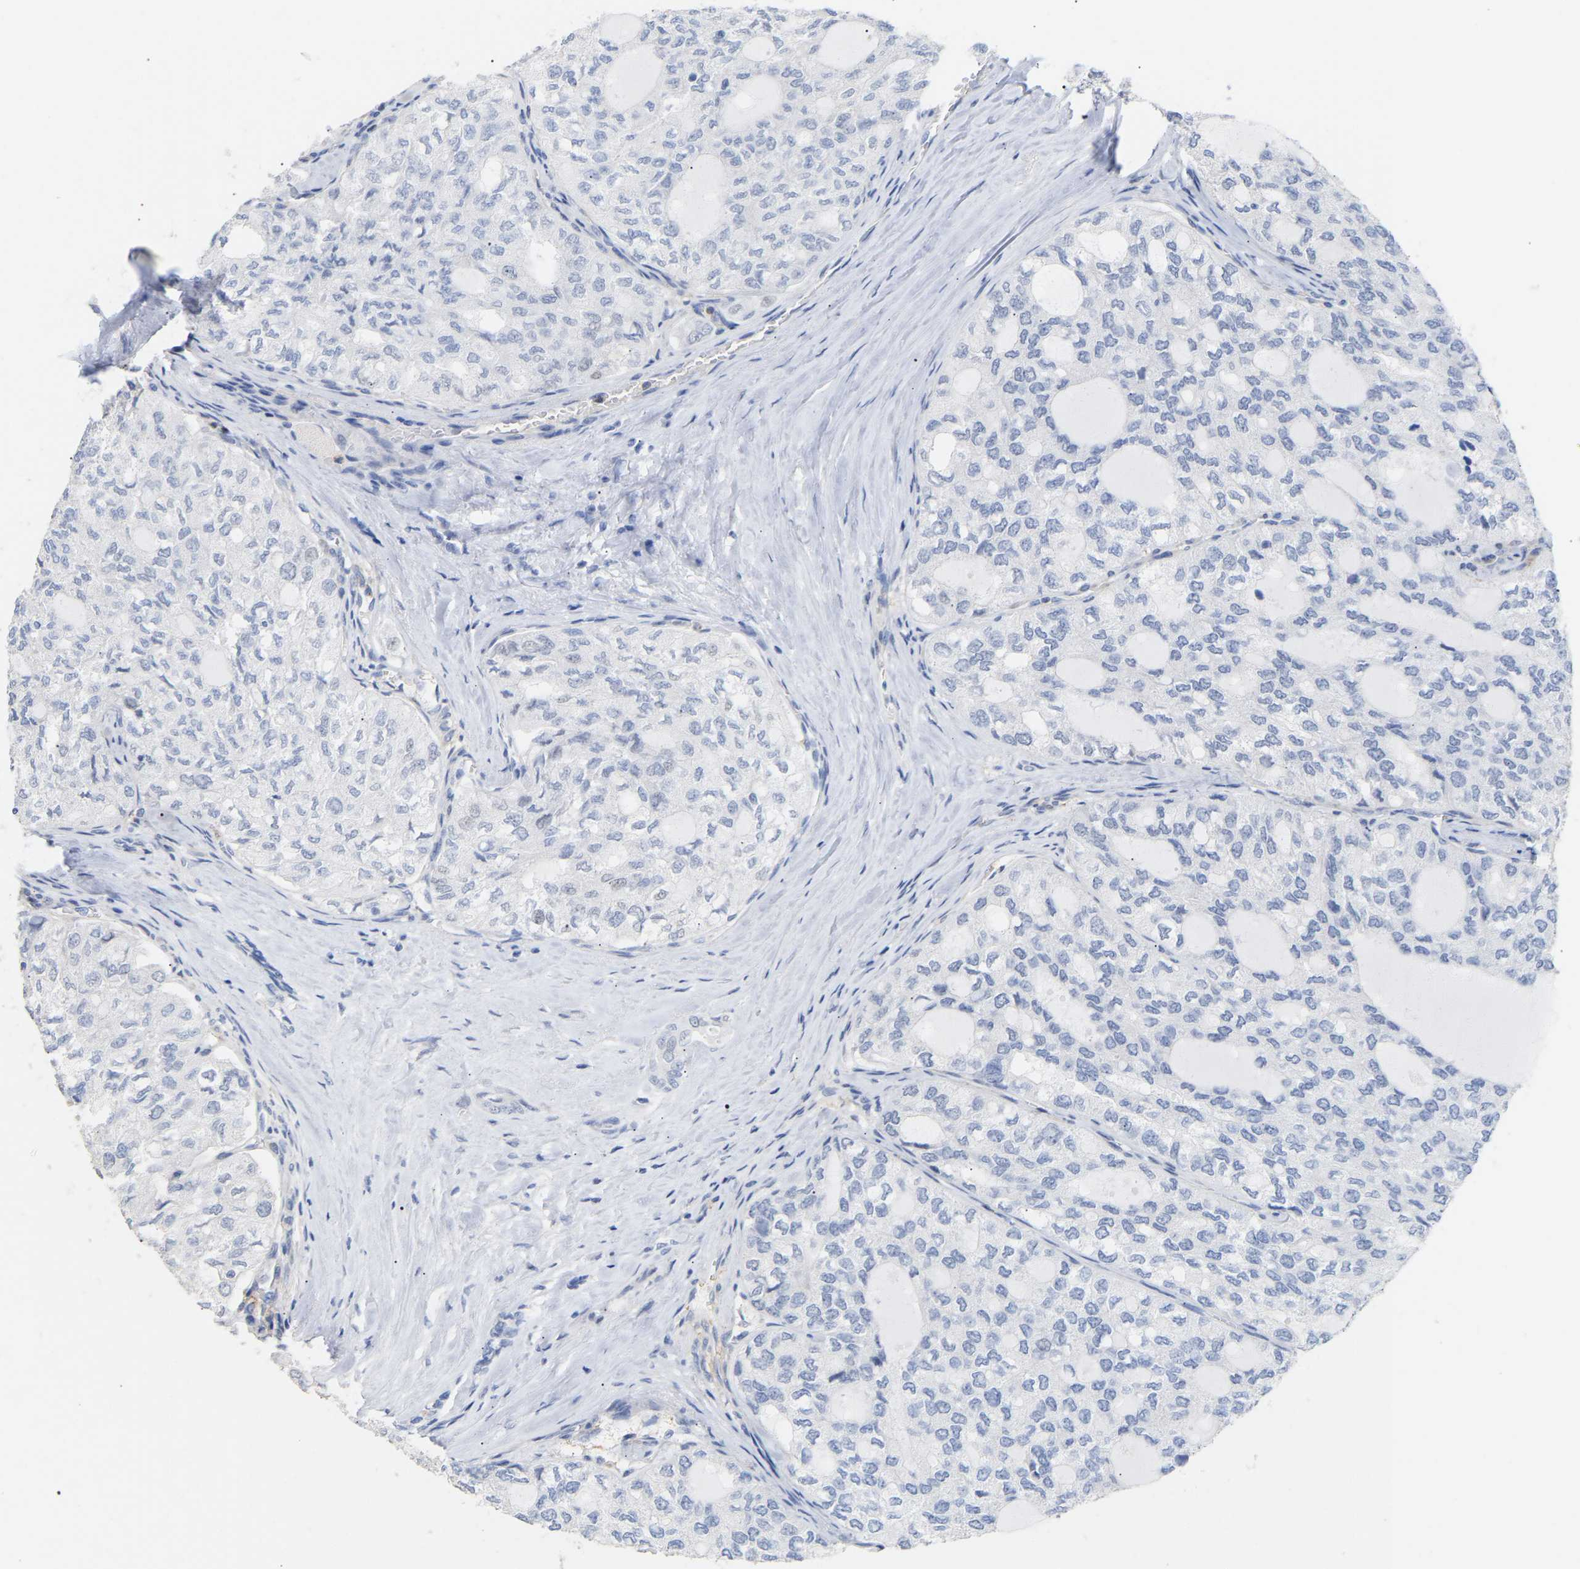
{"staining": {"intensity": "negative", "quantity": "none", "location": "none"}, "tissue": "thyroid cancer", "cell_type": "Tumor cells", "image_type": "cancer", "snomed": [{"axis": "morphology", "description": "Follicular adenoma carcinoma, NOS"}, {"axis": "topography", "description": "Thyroid gland"}], "caption": "There is no significant positivity in tumor cells of thyroid follicular adenoma carcinoma. (Stains: DAB immunohistochemistry (IHC) with hematoxylin counter stain, Microscopy: brightfield microscopy at high magnification).", "gene": "AMPH", "patient": {"sex": "male", "age": 75}}